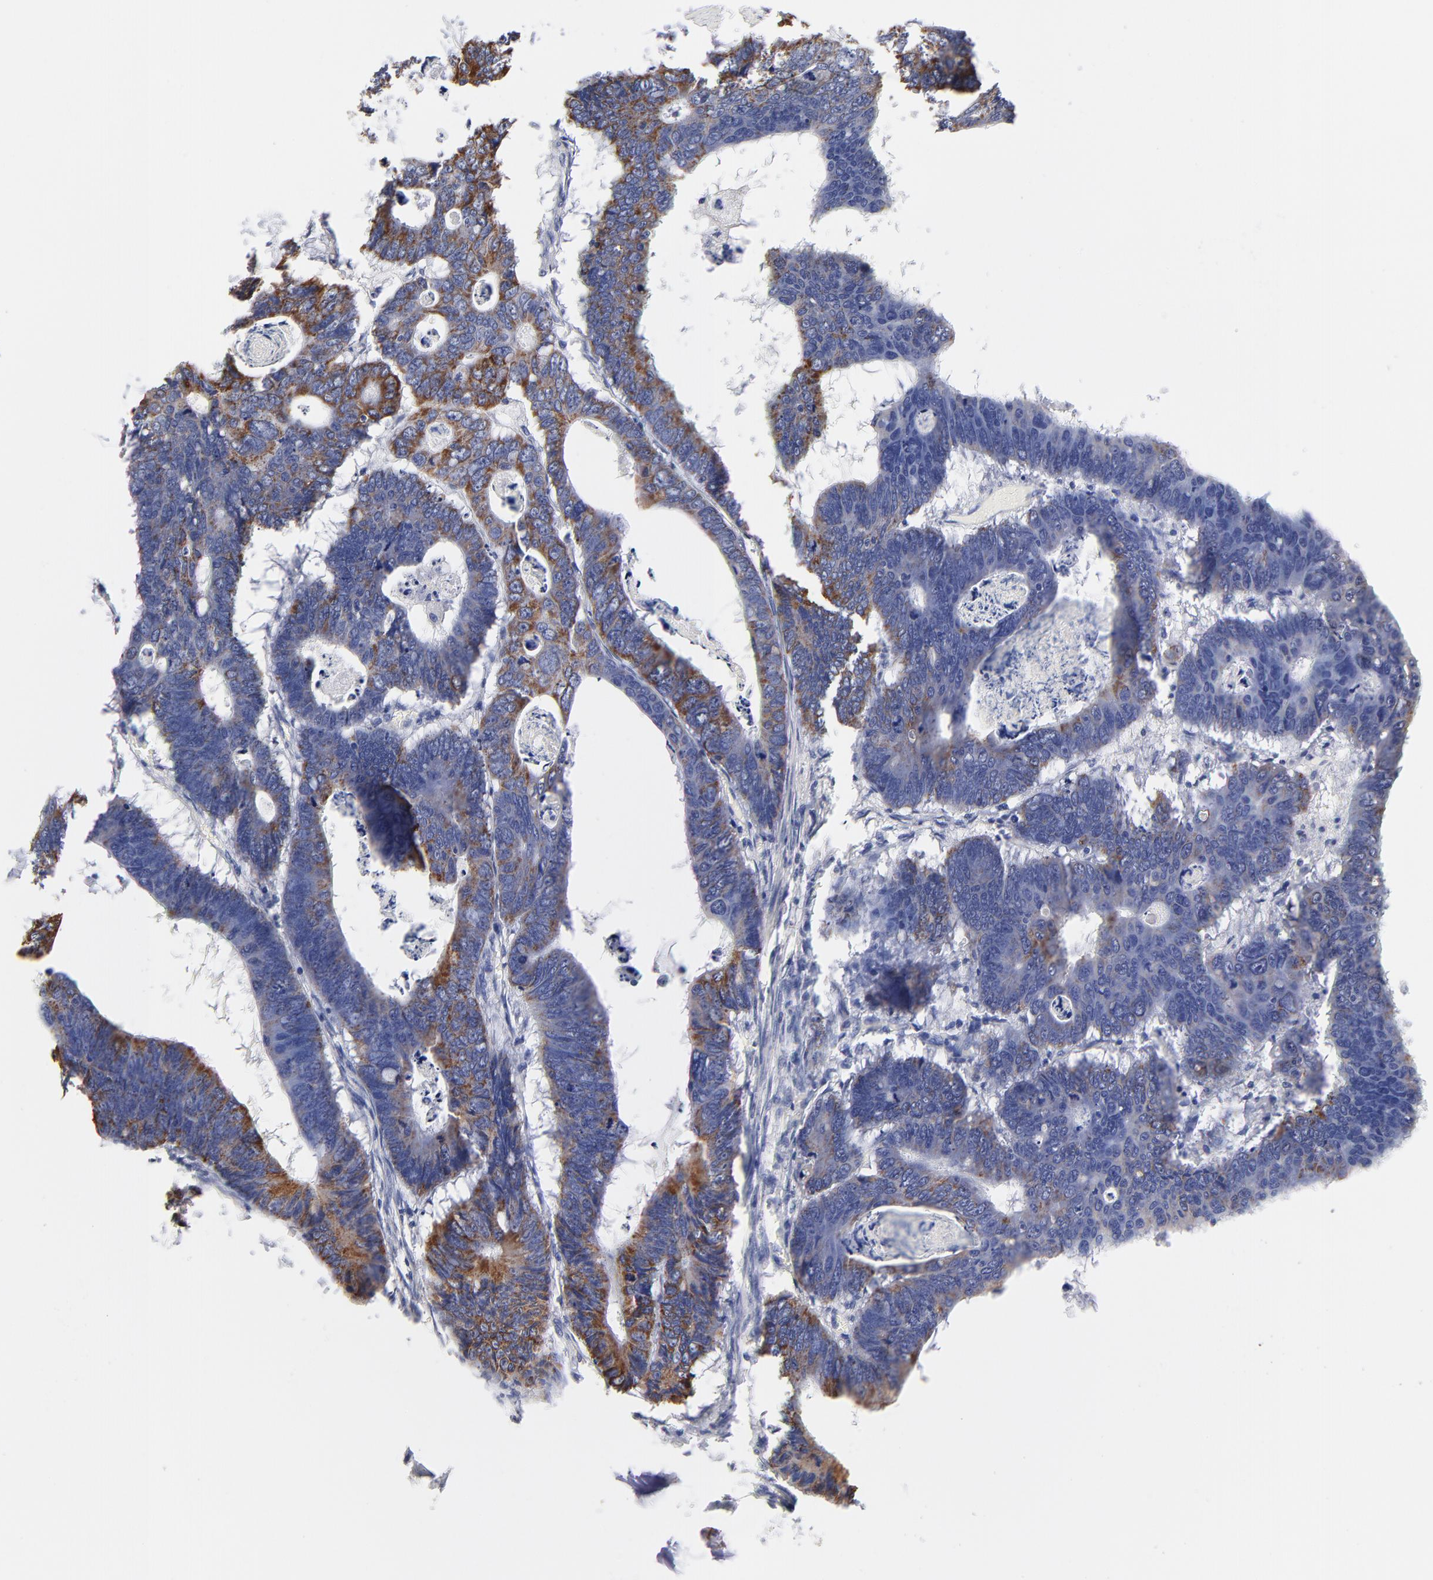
{"staining": {"intensity": "strong", "quantity": "25%-75%", "location": "cytoplasmic/membranous"}, "tissue": "colorectal cancer", "cell_type": "Tumor cells", "image_type": "cancer", "snomed": [{"axis": "morphology", "description": "Adenocarcinoma, NOS"}, {"axis": "topography", "description": "Colon"}], "caption": "The histopathology image shows a brown stain indicating the presence of a protein in the cytoplasmic/membranous of tumor cells in colorectal cancer (adenocarcinoma).", "gene": "TST", "patient": {"sex": "female", "age": 55}}